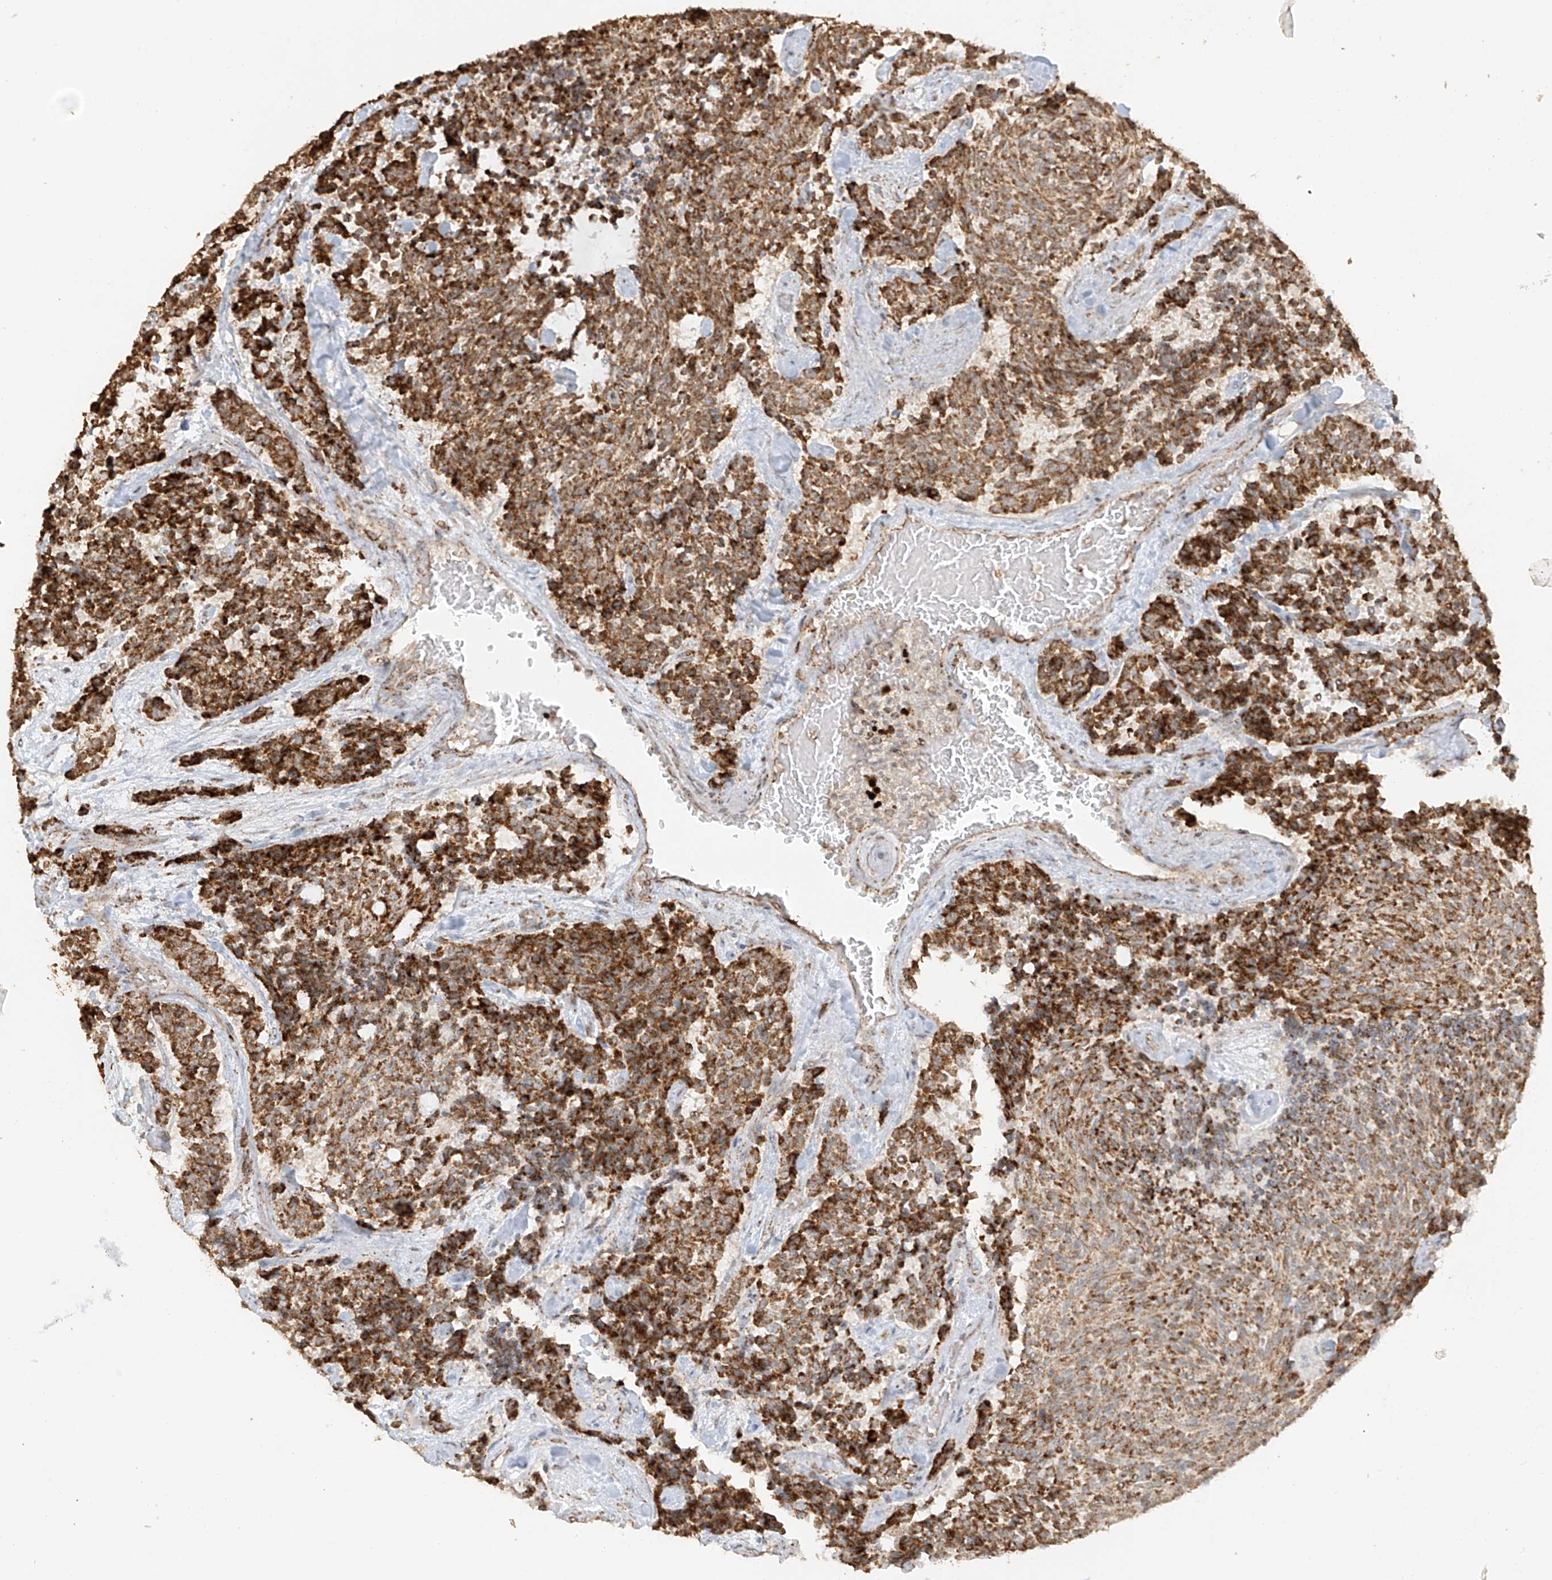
{"staining": {"intensity": "strong", "quantity": ">75%", "location": "cytoplasmic/membranous"}, "tissue": "carcinoid", "cell_type": "Tumor cells", "image_type": "cancer", "snomed": [{"axis": "morphology", "description": "Carcinoid, malignant, NOS"}, {"axis": "topography", "description": "Pancreas"}], "caption": "Carcinoid tissue shows strong cytoplasmic/membranous positivity in approximately >75% of tumor cells", "gene": "MIPEP", "patient": {"sex": "female", "age": 54}}